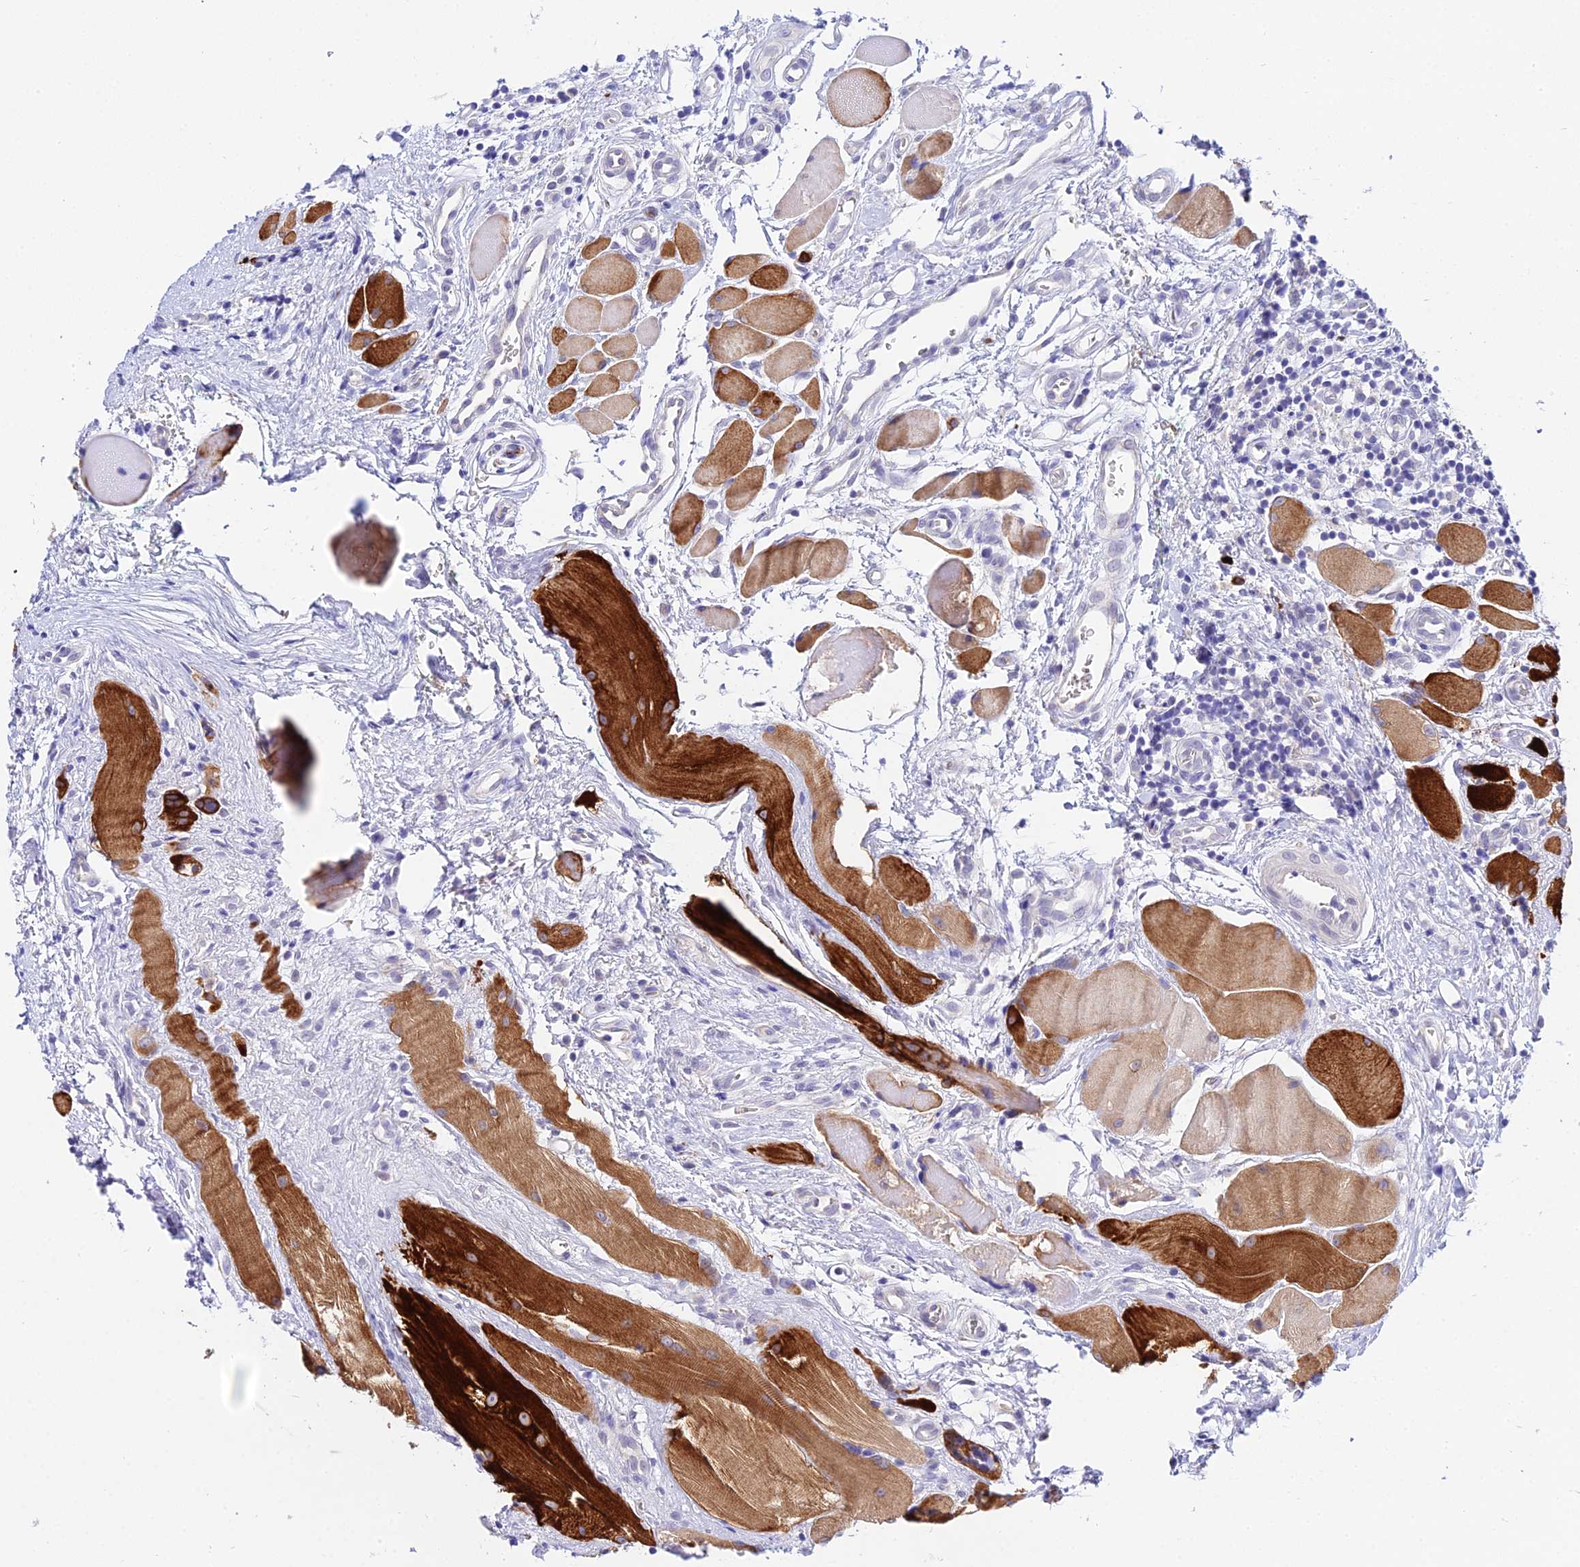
{"staining": {"intensity": "negative", "quantity": "none", "location": "none"}, "tissue": "head and neck cancer", "cell_type": "Tumor cells", "image_type": "cancer", "snomed": [{"axis": "morphology", "description": "Squamous cell carcinoma, NOS"}, {"axis": "topography", "description": "Oral tissue"}, {"axis": "topography", "description": "Head-Neck"}], "caption": "An image of human head and neck cancer (squamous cell carcinoma) is negative for staining in tumor cells.", "gene": "ATG16L2", "patient": {"sex": "female", "age": 50}}